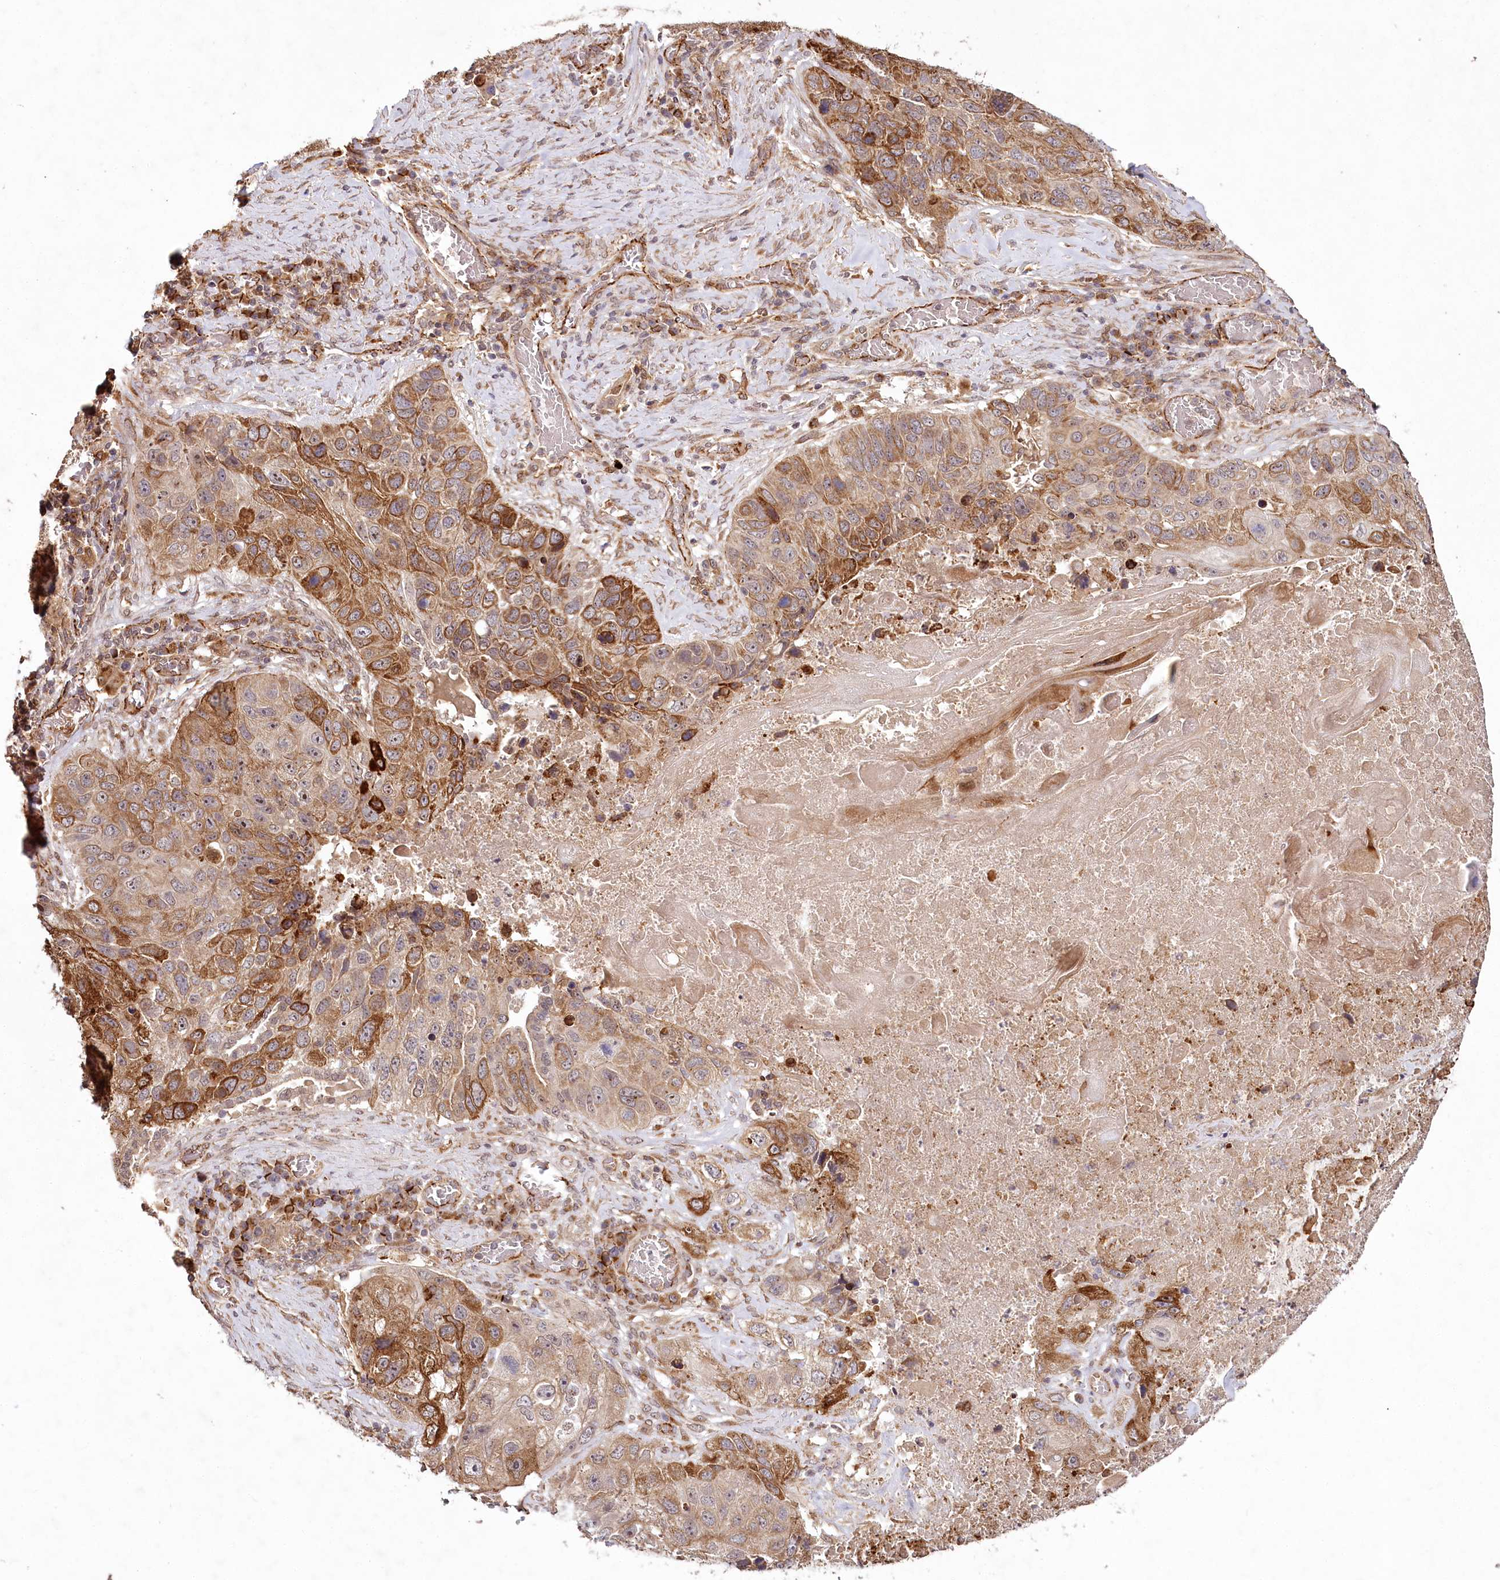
{"staining": {"intensity": "strong", "quantity": "25%-75%", "location": "cytoplasmic/membranous"}, "tissue": "lung cancer", "cell_type": "Tumor cells", "image_type": "cancer", "snomed": [{"axis": "morphology", "description": "Squamous cell carcinoma, NOS"}, {"axis": "topography", "description": "Lung"}], "caption": "A brown stain labels strong cytoplasmic/membranous expression of a protein in squamous cell carcinoma (lung) tumor cells. (DAB IHC with brightfield microscopy, high magnification).", "gene": "ALKBH8", "patient": {"sex": "male", "age": 61}}